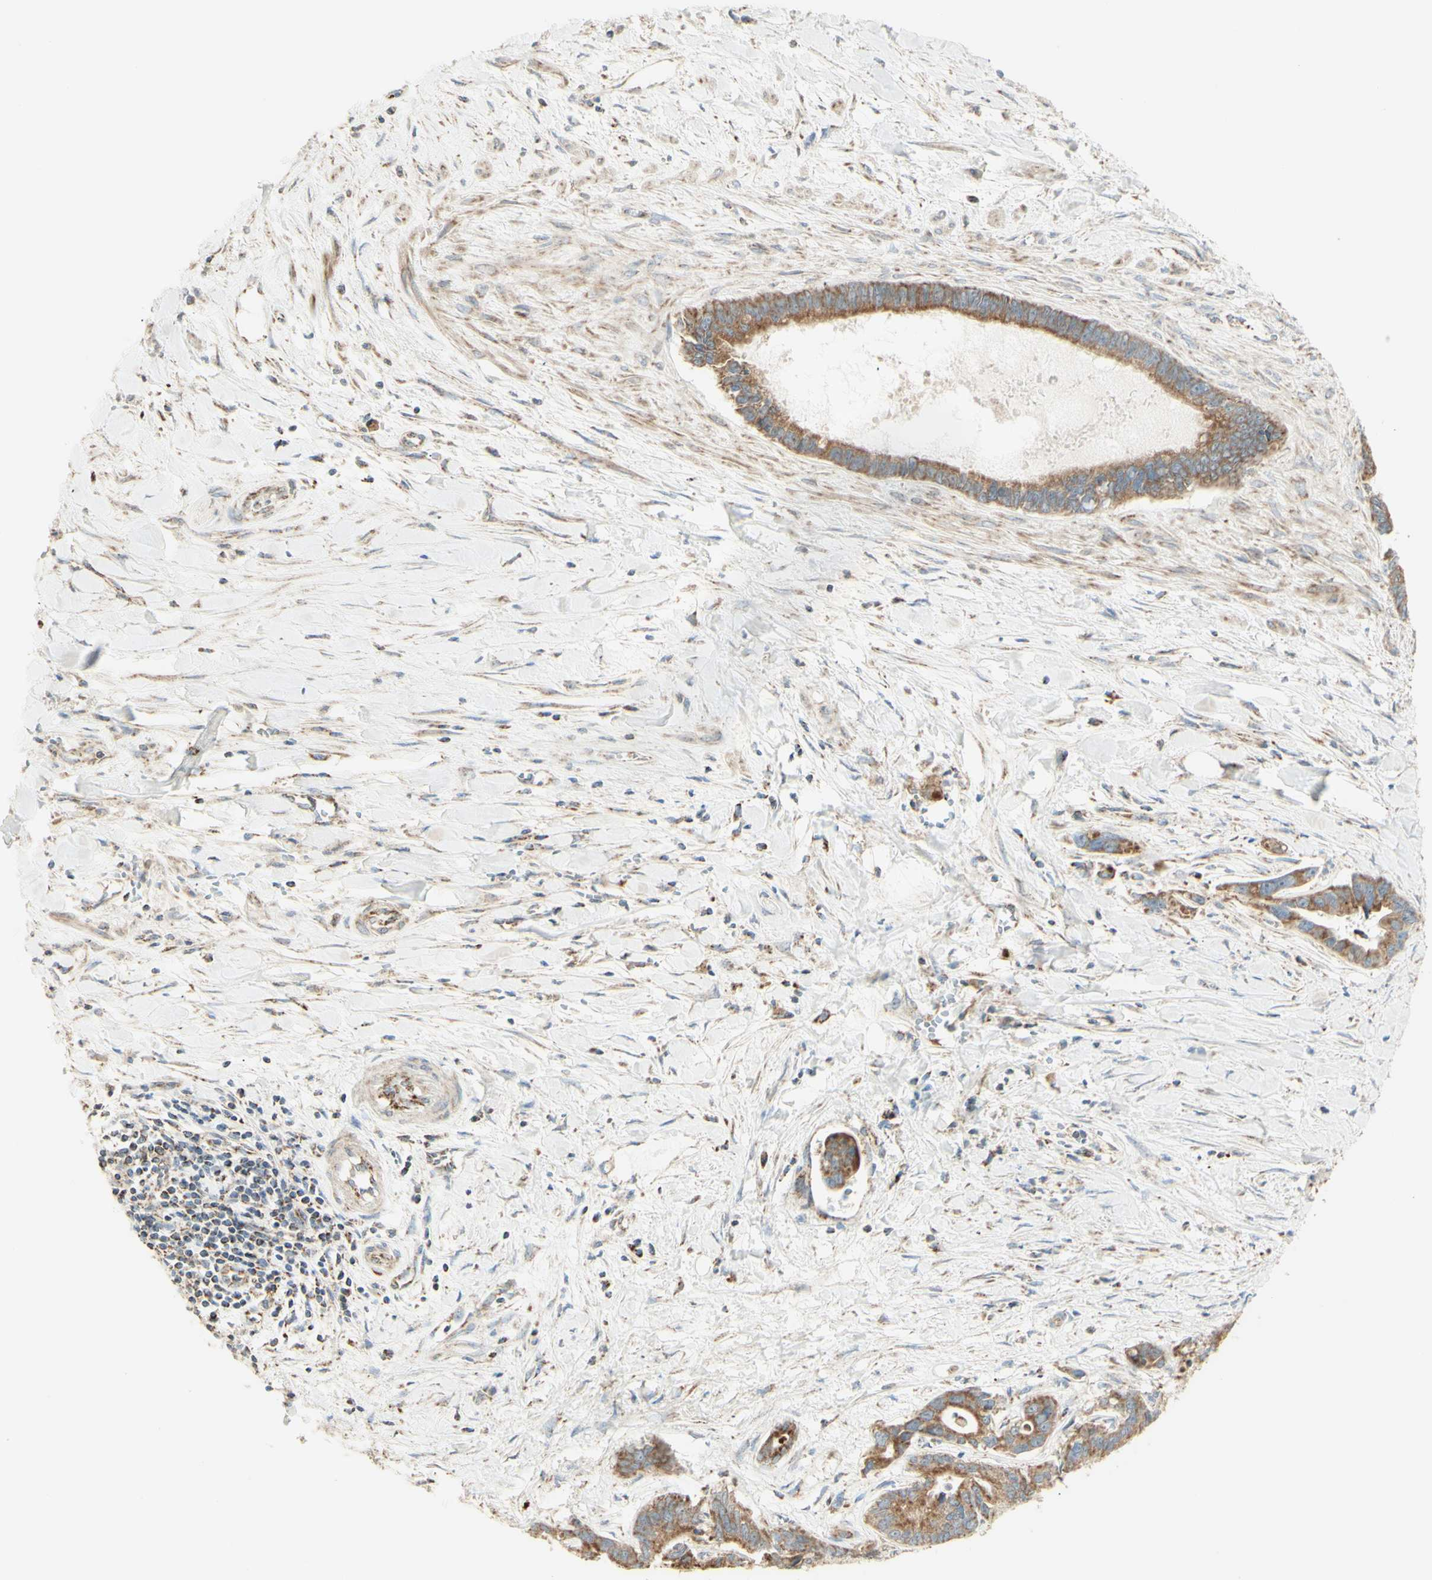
{"staining": {"intensity": "moderate", "quantity": ">75%", "location": "cytoplasmic/membranous"}, "tissue": "liver cancer", "cell_type": "Tumor cells", "image_type": "cancer", "snomed": [{"axis": "morphology", "description": "Cholangiocarcinoma"}, {"axis": "topography", "description": "Liver"}], "caption": "Protein analysis of liver cancer tissue reveals moderate cytoplasmic/membranous expression in approximately >75% of tumor cells.", "gene": "LETM1", "patient": {"sex": "female", "age": 65}}